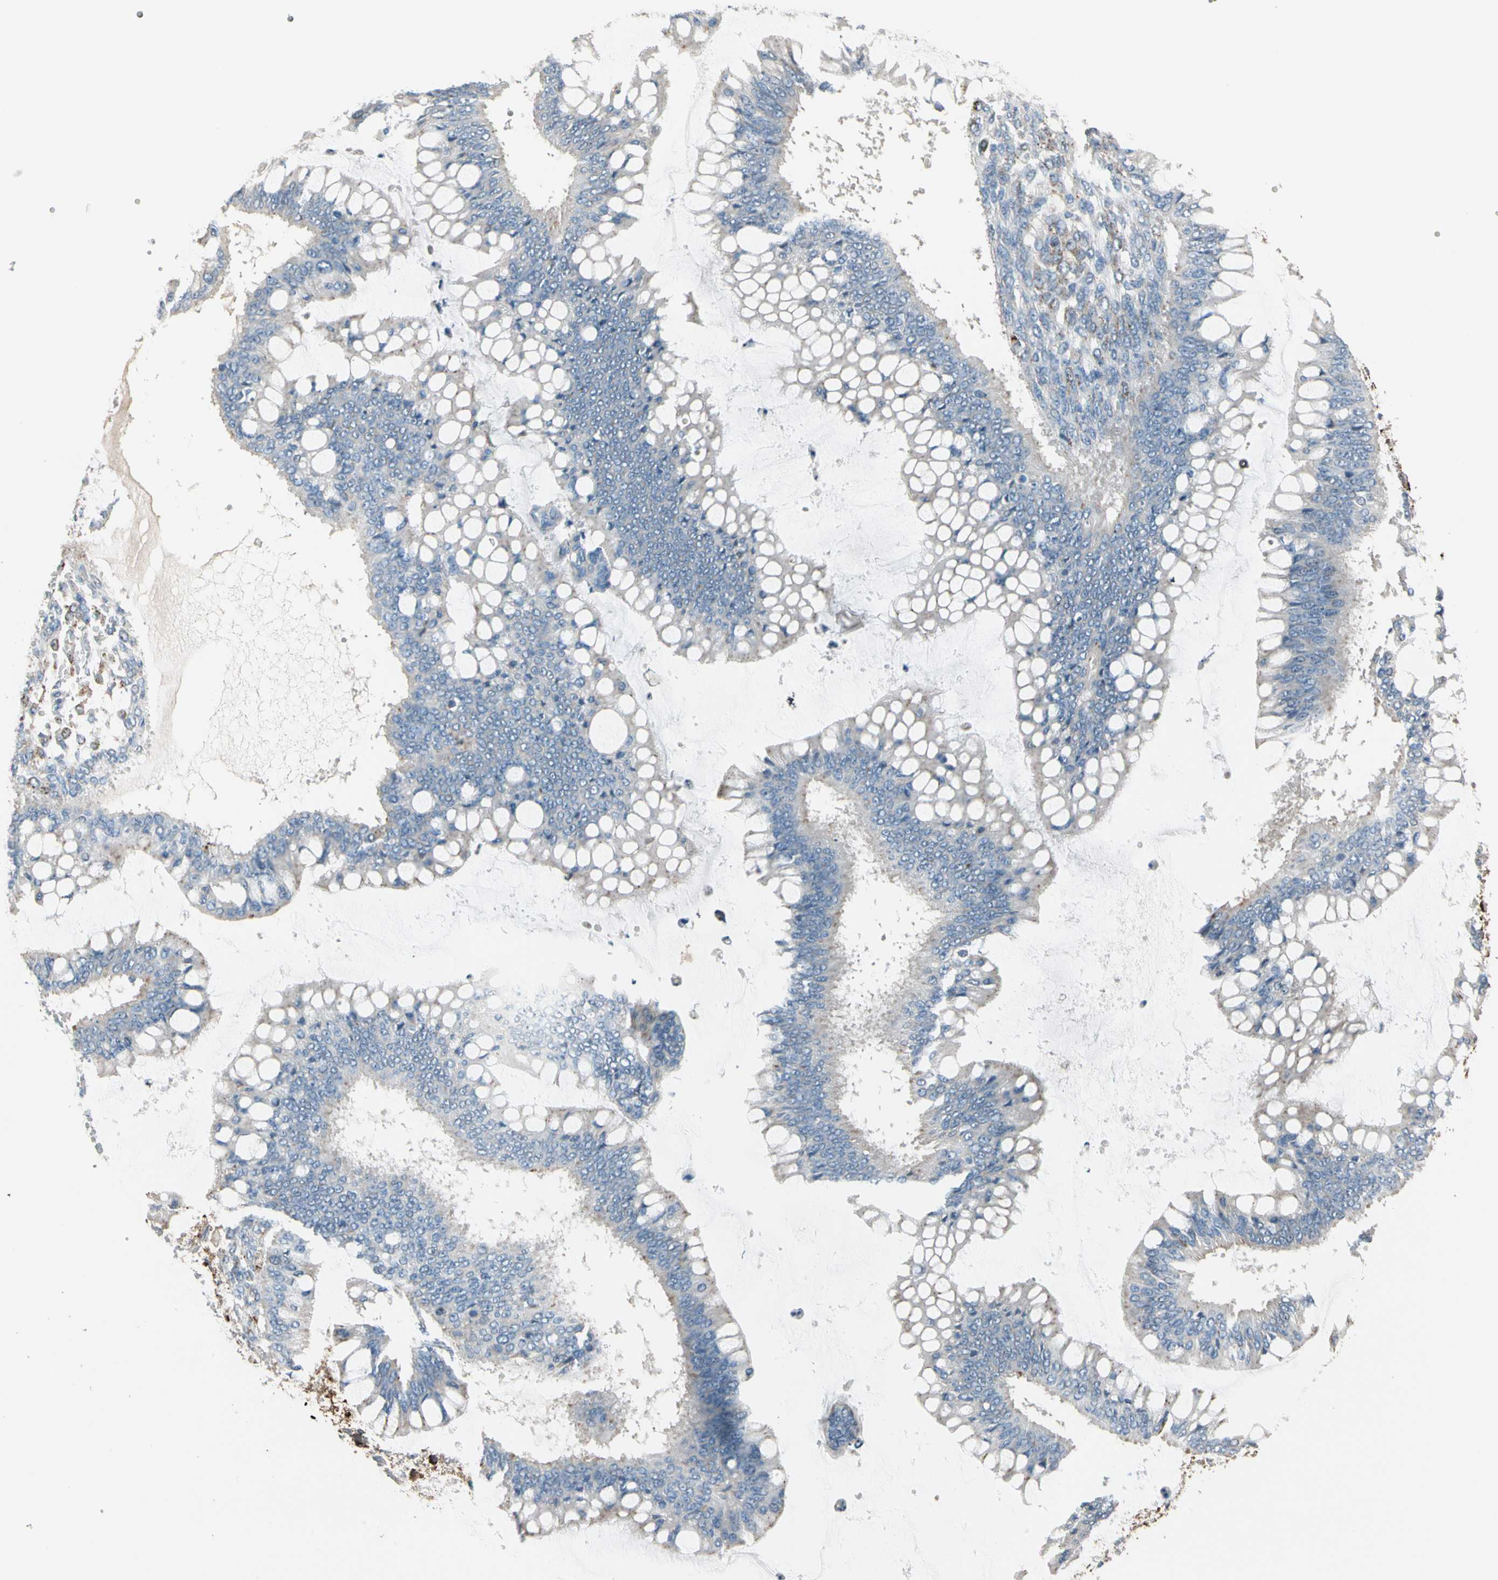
{"staining": {"intensity": "negative", "quantity": "none", "location": "none"}, "tissue": "ovarian cancer", "cell_type": "Tumor cells", "image_type": "cancer", "snomed": [{"axis": "morphology", "description": "Cystadenocarcinoma, mucinous, NOS"}, {"axis": "topography", "description": "Ovary"}], "caption": "The histopathology image displays no staining of tumor cells in ovarian cancer (mucinous cystadenocarcinoma). The staining was performed using DAB (3,3'-diaminobenzidine) to visualize the protein expression in brown, while the nuclei were stained in blue with hematoxylin (Magnification: 20x).", "gene": "GM2A", "patient": {"sex": "female", "age": 73}}